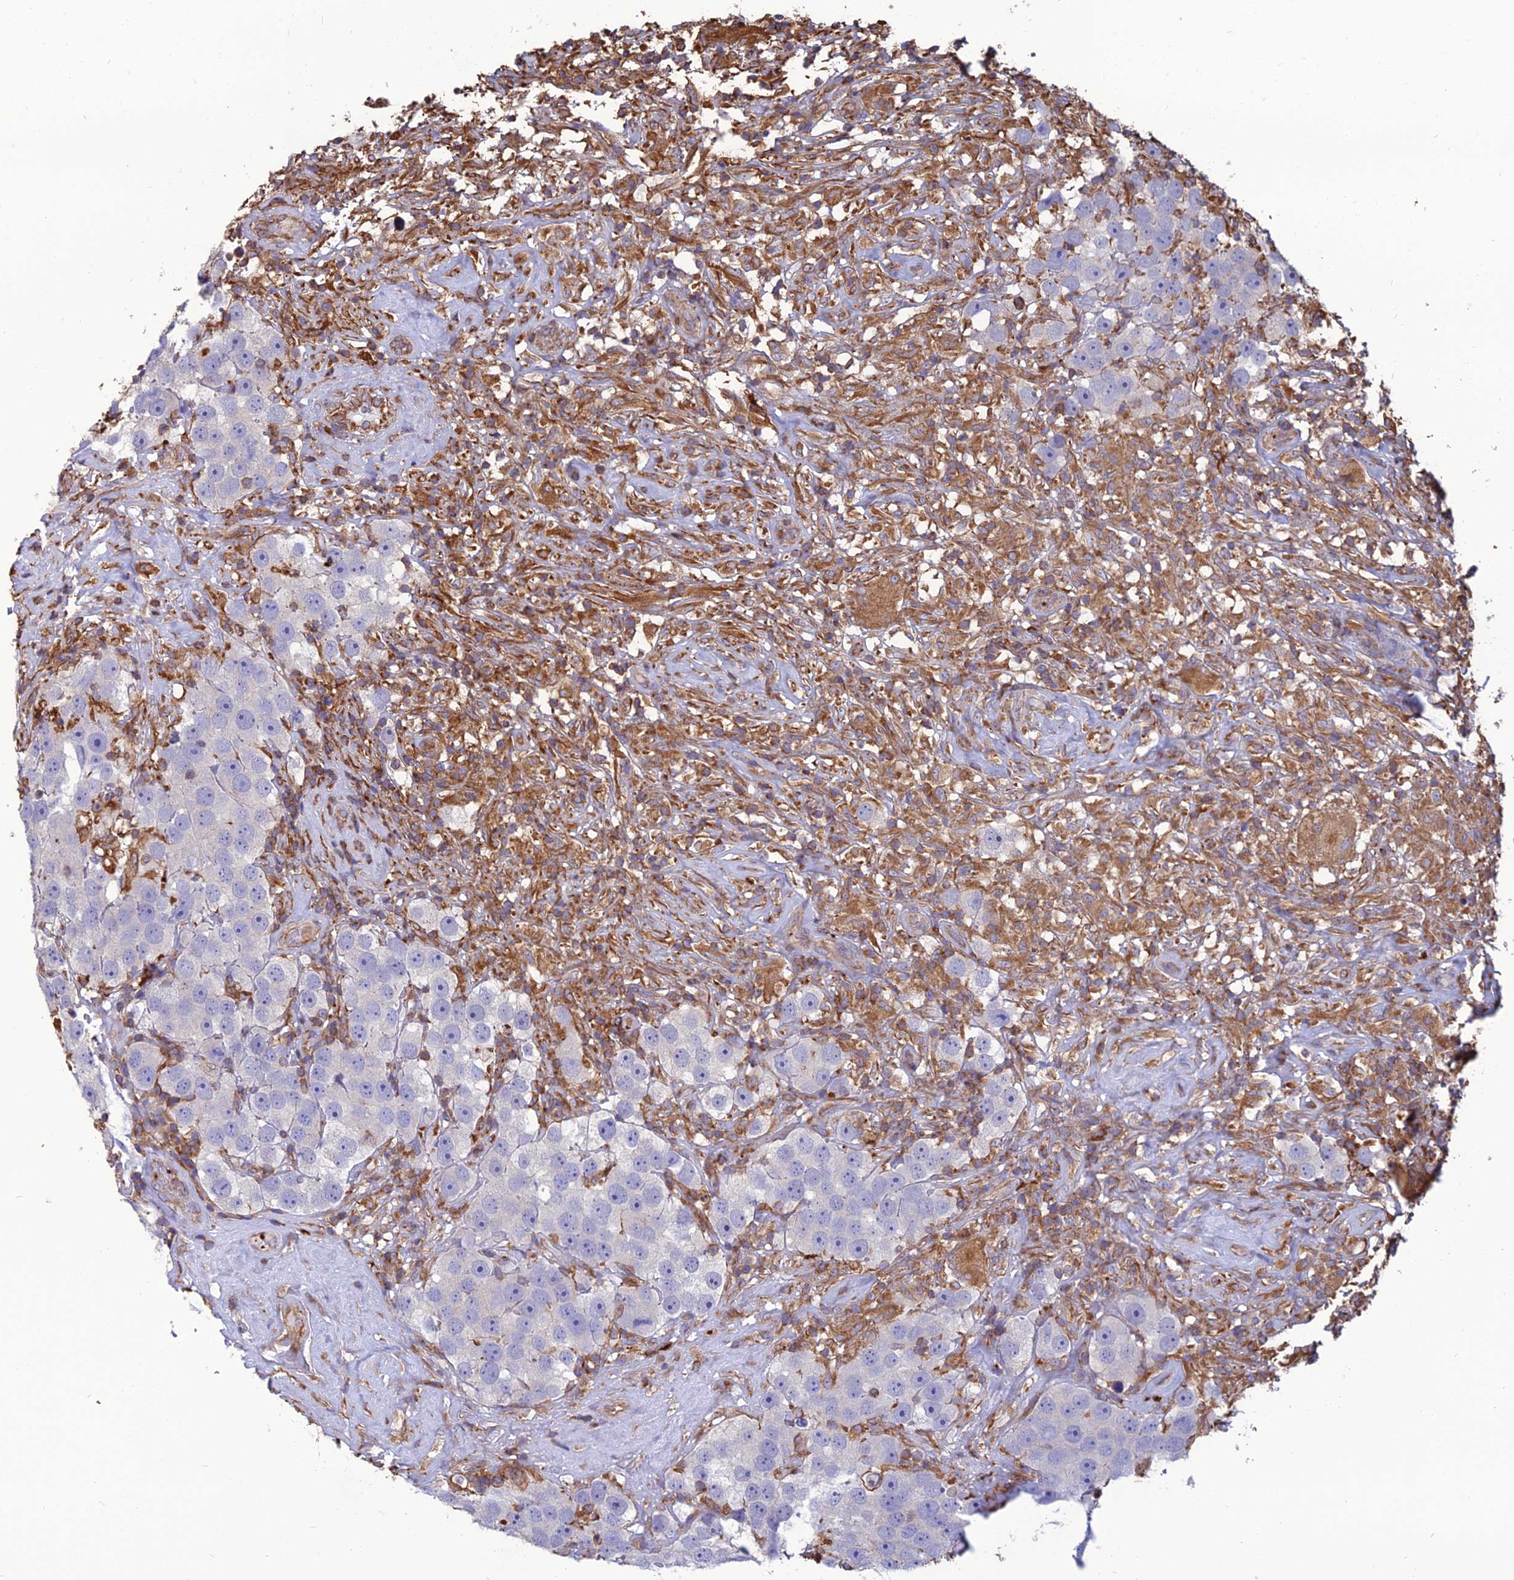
{"staining": {"intensity": "negative", "quantity": "none", "location": "none"}, "tissue": "testis cancer", "cell_type": "Tumor cells", "image_type": "cancer", "snomed": [{"axis": "morphology", "description": "Seminoma, NOS"}, {"axis": "topography", "description": "Testis"}], "caption": "Immunohistochemistry histopathology image of testis cancer stained for a protein (brown), which shows no positivity in tumor cells.", "gene": "PSMD11", "patient": {"sex": "male", "age": 49}}